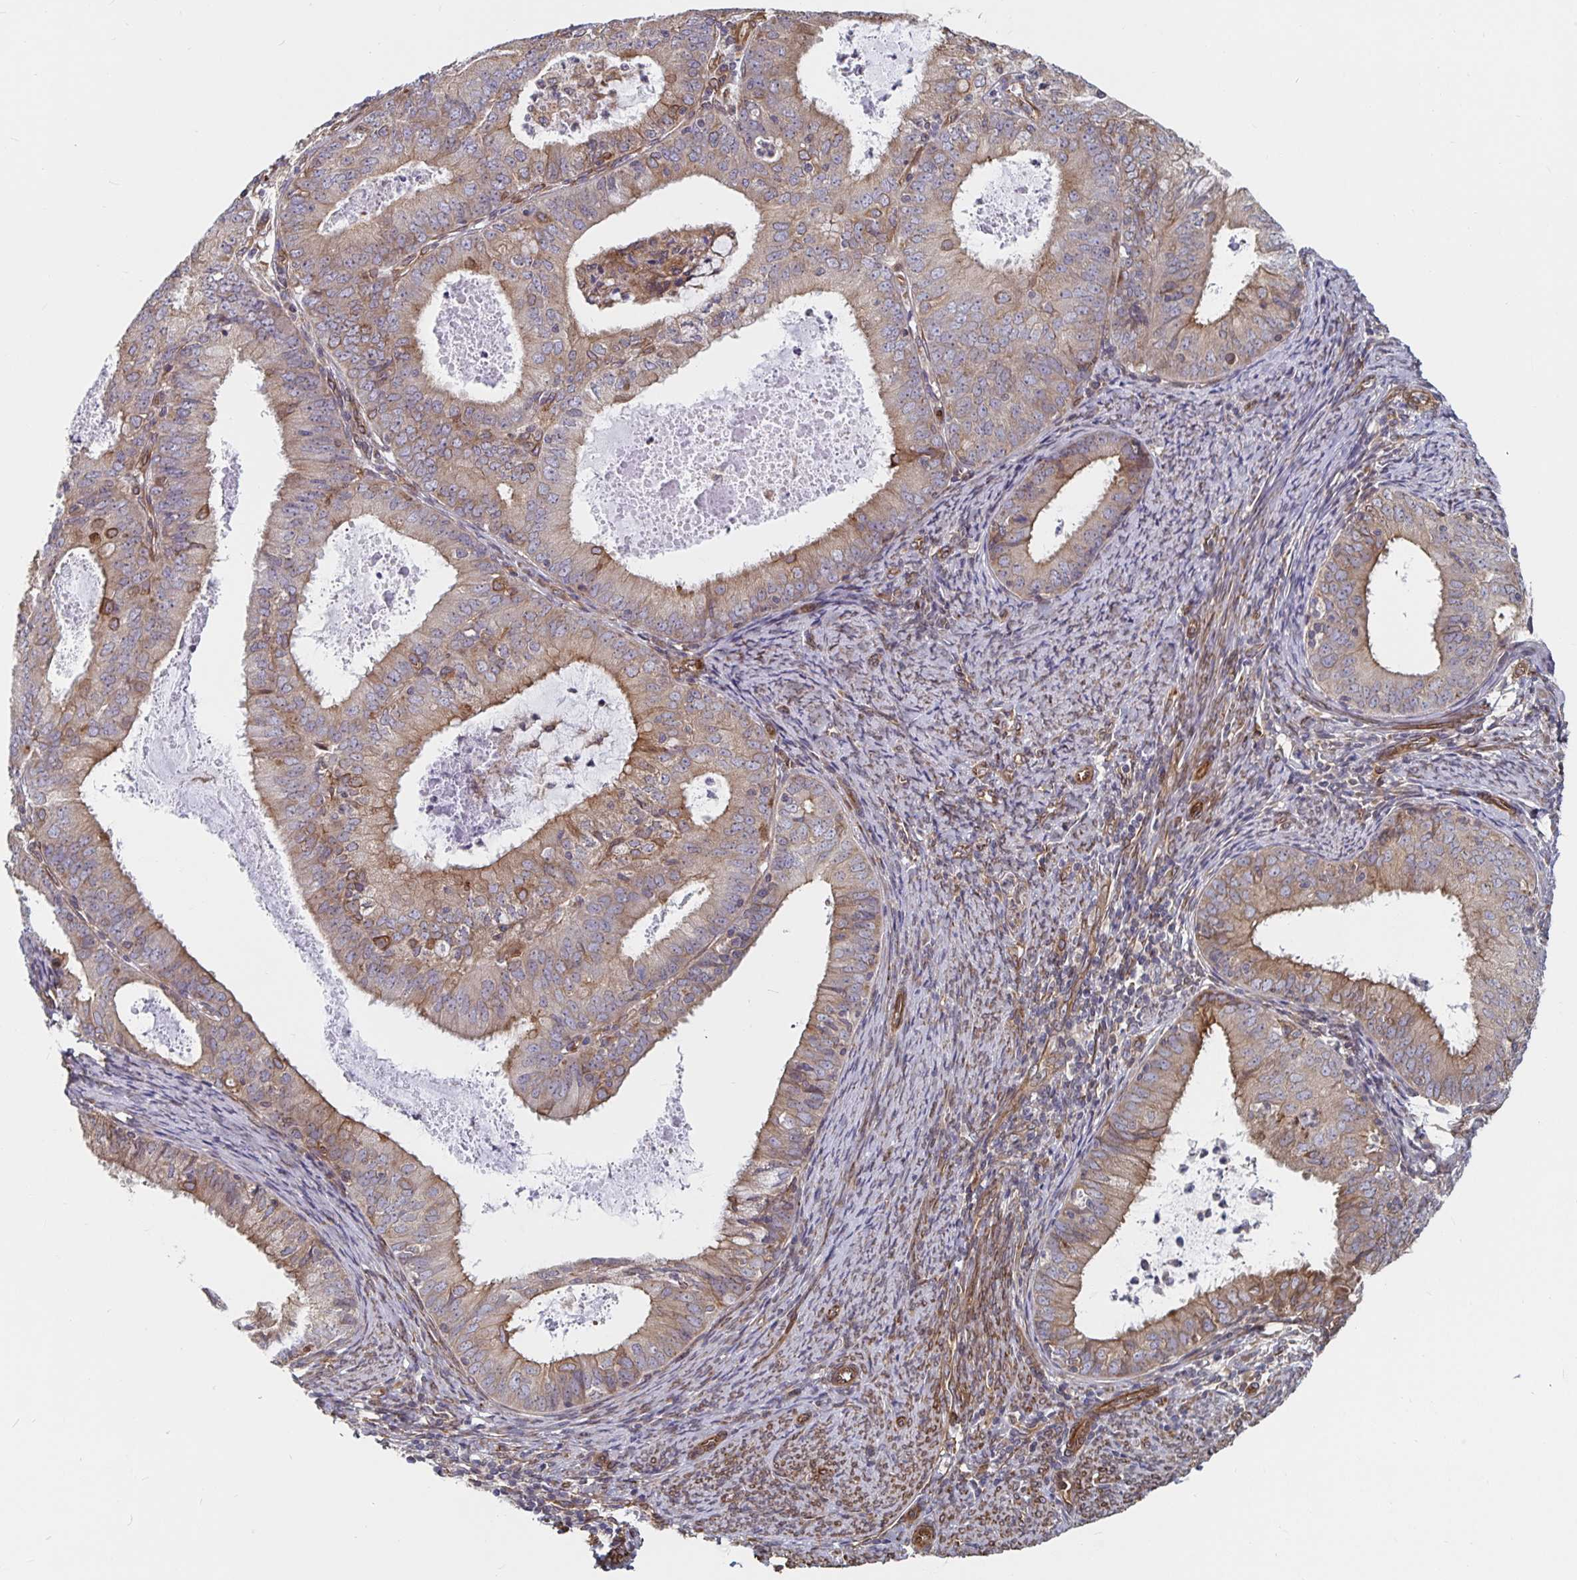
{"staining": {"intensity": "weak", "quantity": ">75%", "location": "cytoplasmic/membranous"}, "tissue": "endometrial cancer", "cell_type": "Tumor cells", "image_type": "cancer", "snomed": [{"axis": "morphology", "description": "Adenocarcinoma, NOS"}, {"axis": "topography", "description": "Endometrium"}], "caption": "IHC micrograph of adenocarcinoma (endometrial) stained for a protein (brown), which shows low levels of weak cytoplasmic/membranous expression in approximately >75% of tumor cells.", "gene": "BCAP29", "patient": {"sex": "female", "age": 57}}